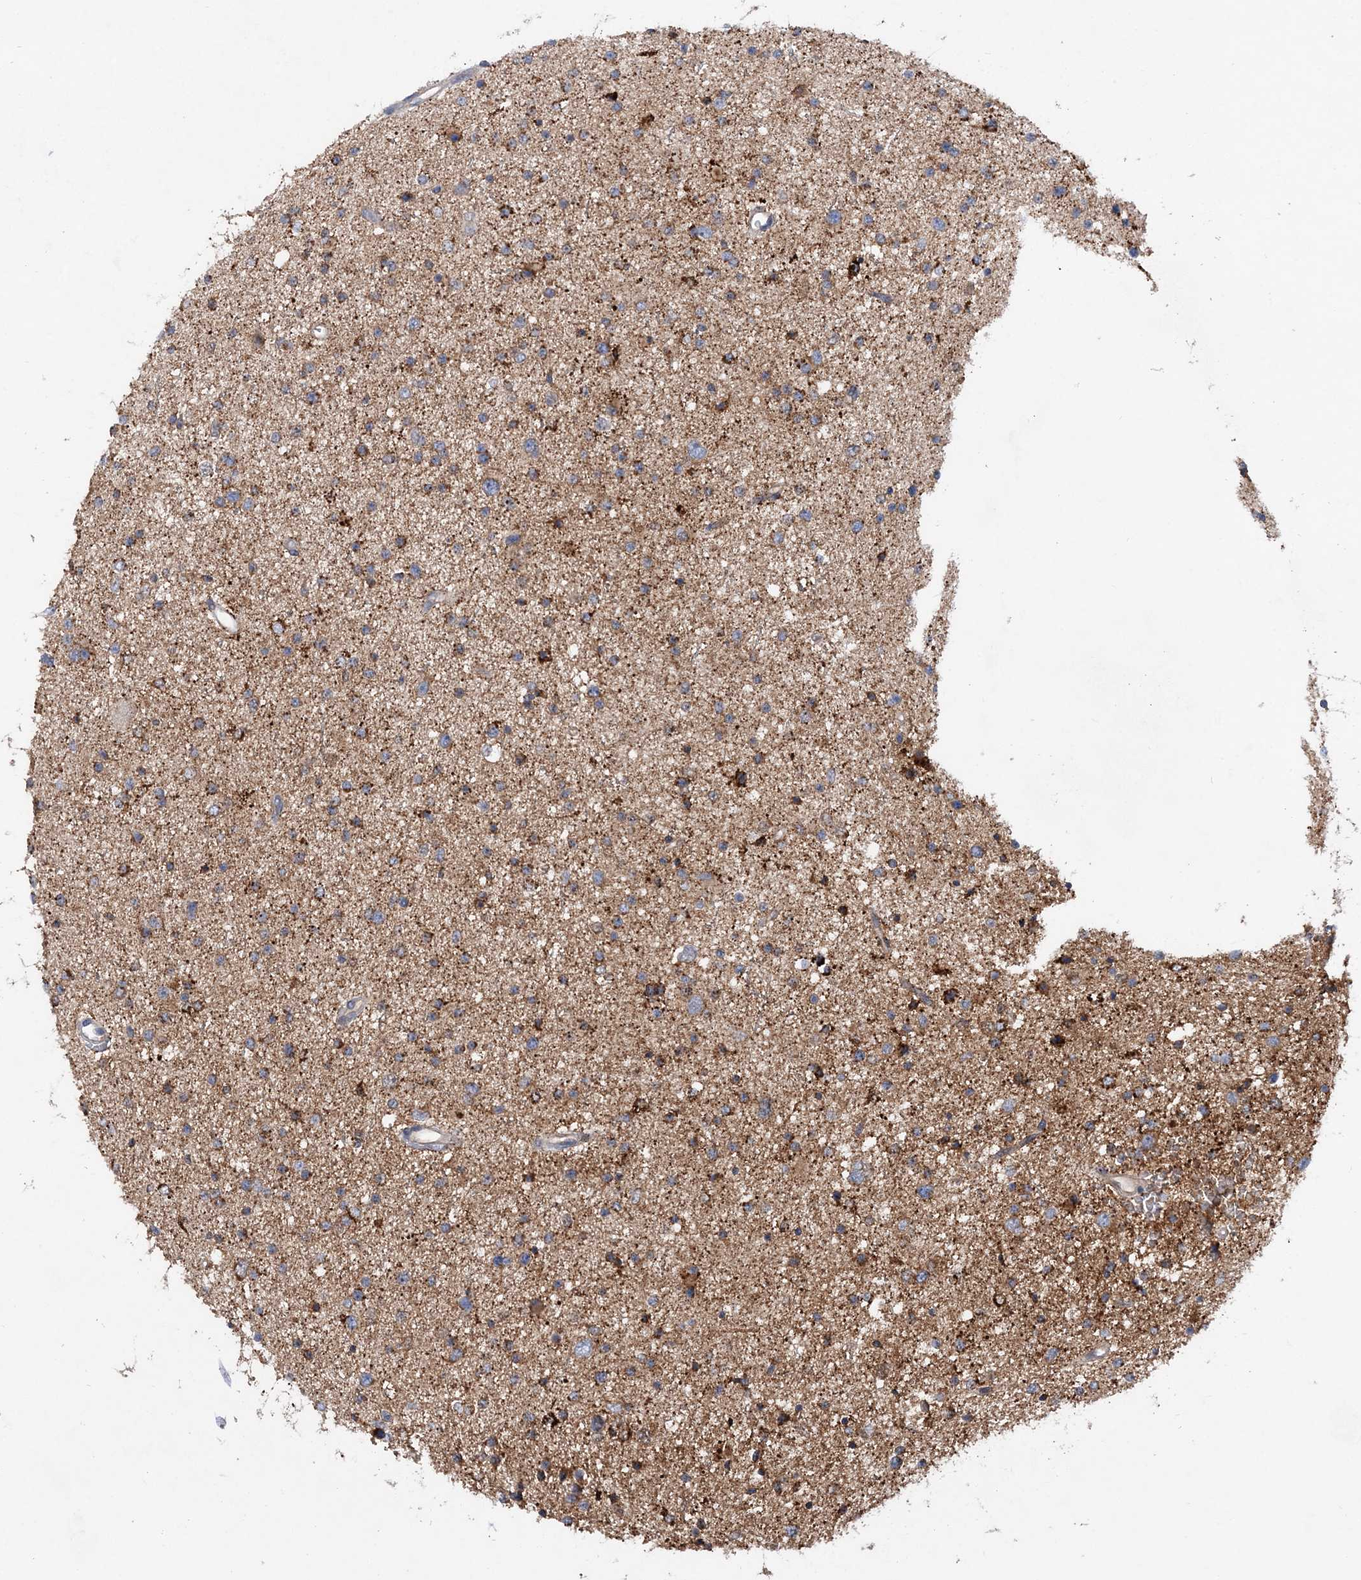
{"staining": {"intensity": "moderate", "quantity": ">75%", "location": "cytoplasmic/membranous"}, "tissue": "glioma", "cell_type": "Tumor cells", "image_type": "cancer", "snomed": [{"axis": "morphology", "description": "Glioma, malignant, Low grade"}, {"axis": "topography", "description": "Brain"}], "caption": "An IHC image of neoplastic tissue is shown. Protein staining in brown highlights moderate cytoplasmic/membranous positivity in glioma within tumor cells.", "gene": "TRAPPC13", "patient": {"sex": "female", "age": 37}}